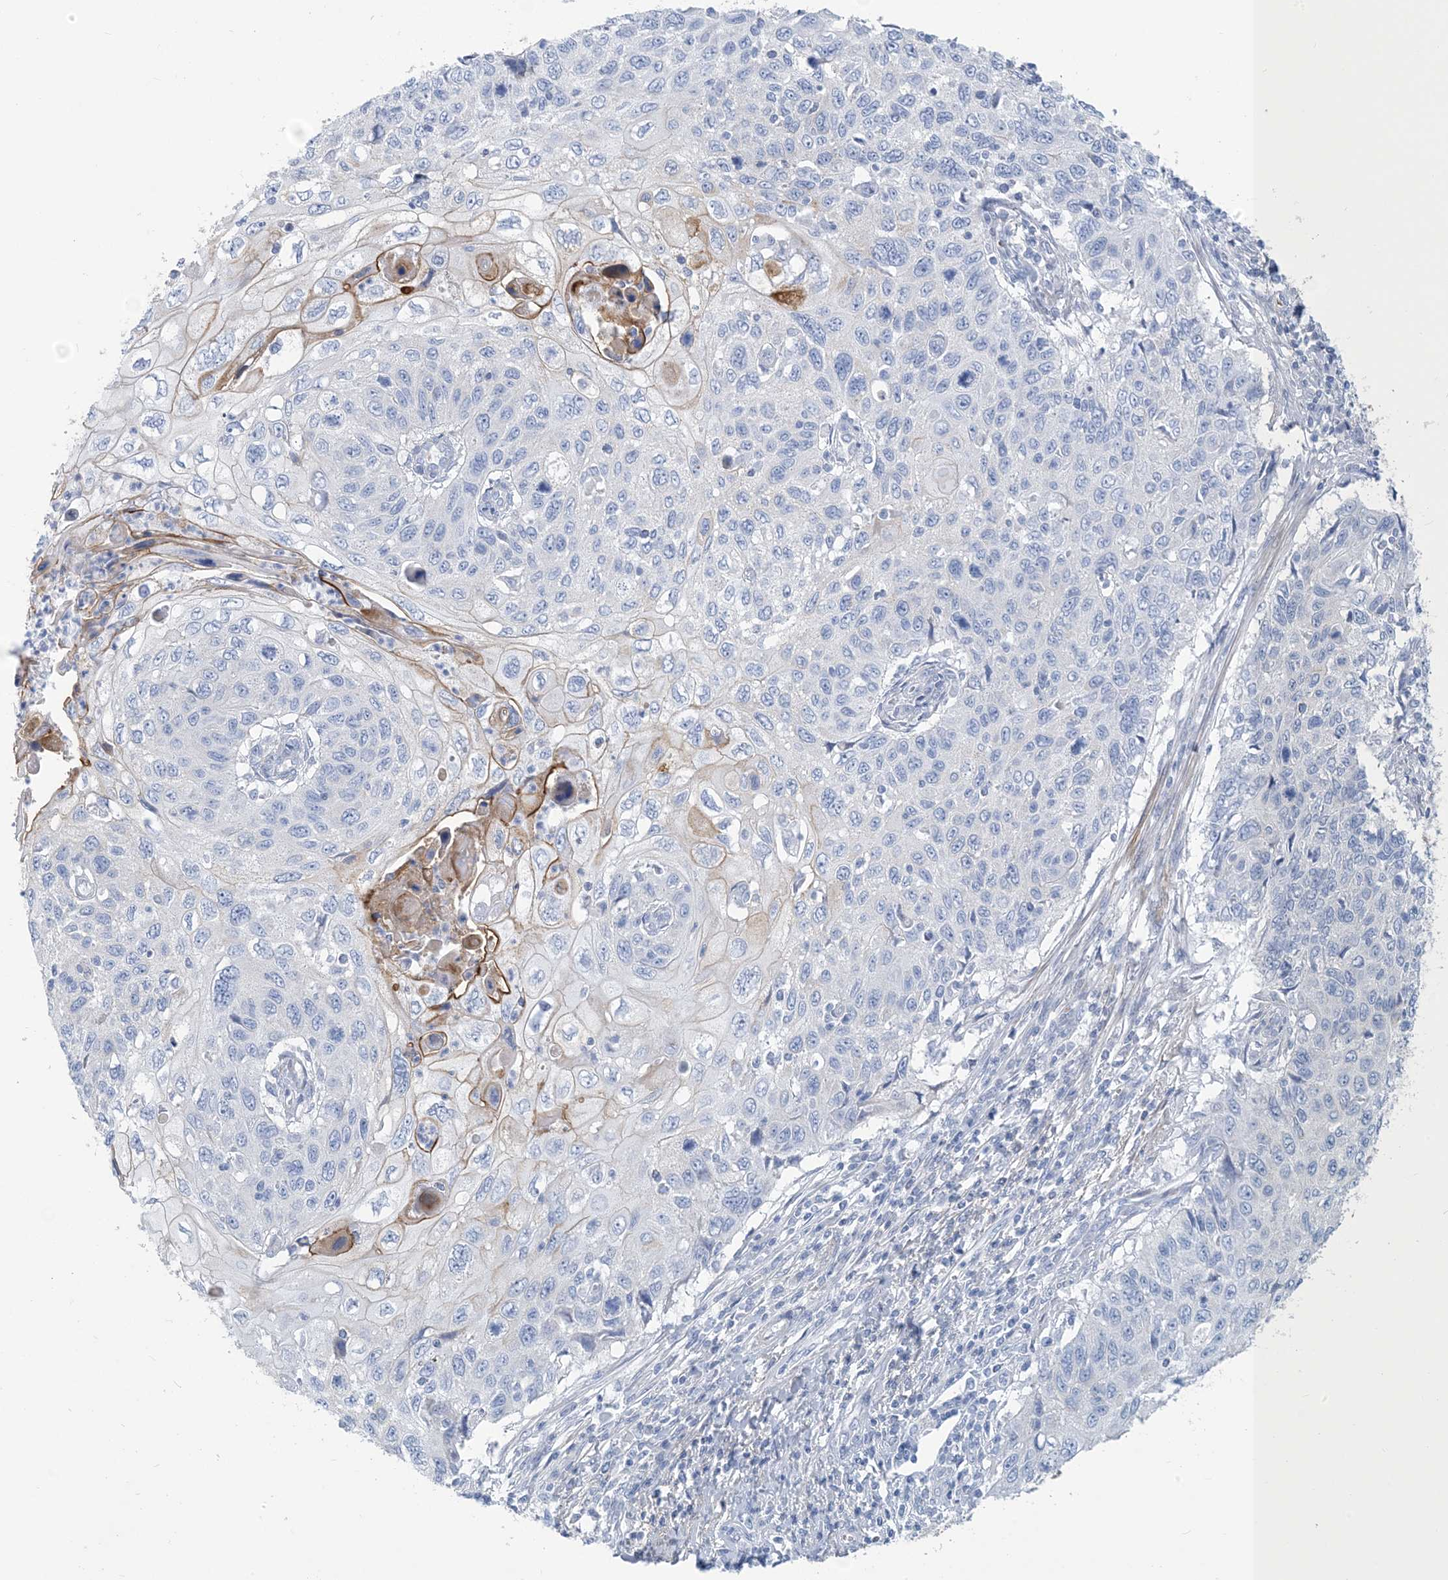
{"staining": {"intensity": "moderate", "quantity": "<25%", "location": "cytoplasmic/membranous"}, "tissue": "cervical cancer", "cell_type": "Tumor cells", "image_type": "cancer", "snomed": [{"axis": "morphology", "description": "Squamous cell carcinoma, NOS"}, {"axis": "topography", "description": "Cervix"}], "caption": "Immunohistochemical staining of cervical squamous cell carcinoma displays low levels of moderate cytoplasmic/membranous staining in about <25% of tumor cells. (DAB IHC with brightfield microscopy, high magnification).", "gene": "MOXD1", "patient": {"sex": "female", "age": 70}}